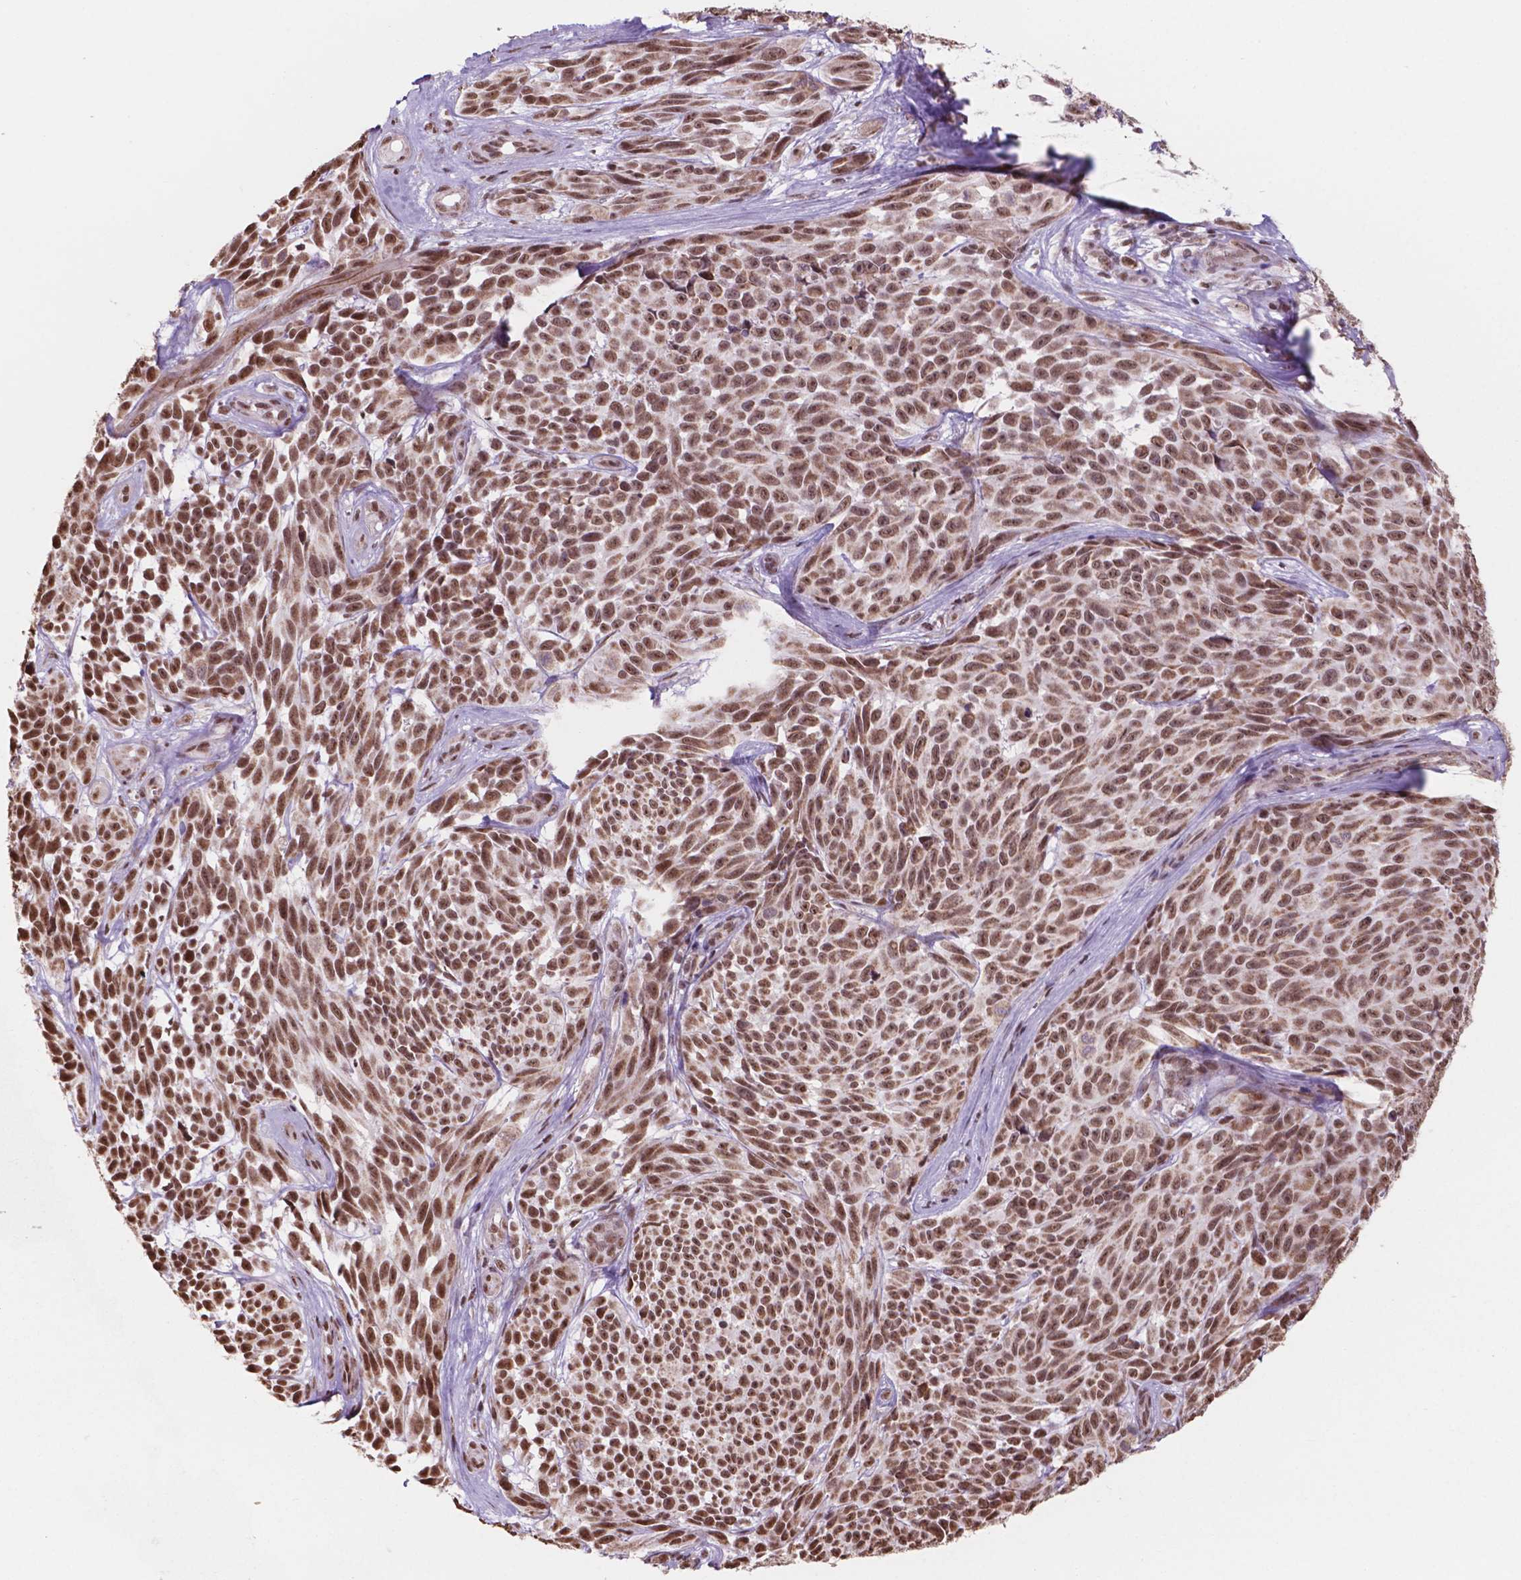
{"staining": {"intensity": "moderate", "quantity": ">75%", "location": "nuclear"}, "tissue": "melanoma", "cell_type": "Tumor cells", "image_type": "cancer", "snomed": [{"axis": "morphology", "description": "Malignant melanoma, NOS"}, {"axis": "topography", "description": "Skin"}], "caption": "This micrograph shows immunohistochemistry (IHC) staining of human malignant melanoma, with medium moderate nuclear staining in about >75% of tumor cells.", "gene": "NDUFA10", "patient": {"sex": "female", "age": 88}}